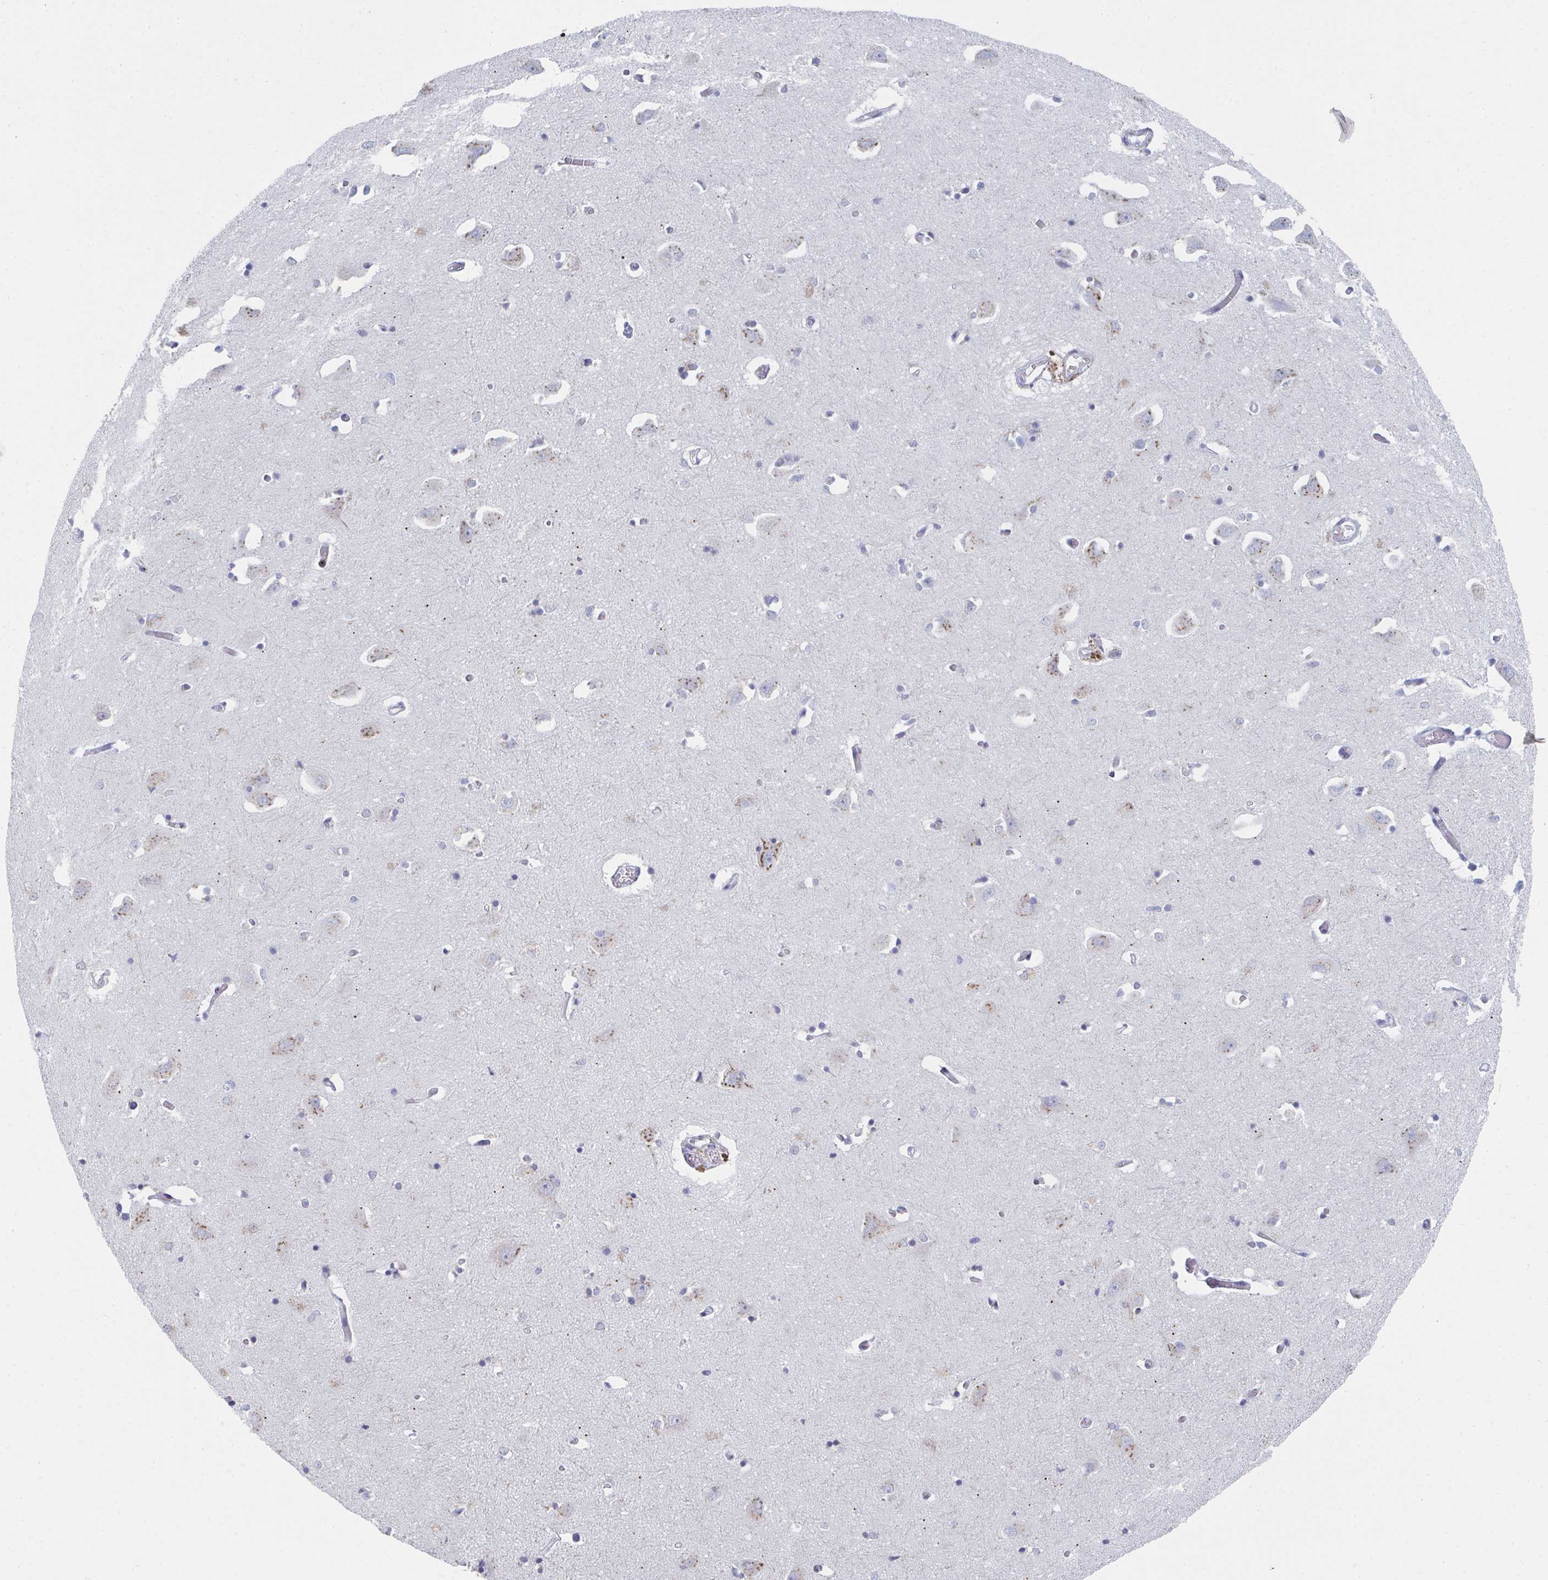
{"staining": {"intensity": "negative", "quantity": "none", "location": "none"}, "tissue": "caudate", "cell_type": "Glial cells", "image_type": "normal", "snomed": [{"axis": "morphology", "description": "Normal tissue, NOS"}, {"axis": "topography", "description": "Lateral ventricle wall"}, {"axis": "topography", "description": "Hippocampus"}], "caption": "The photomicrograph shows no staining of glial cells in benign caudate.", "gene": "PSMG1", "patient": {"sex": "female", "age": 63}}